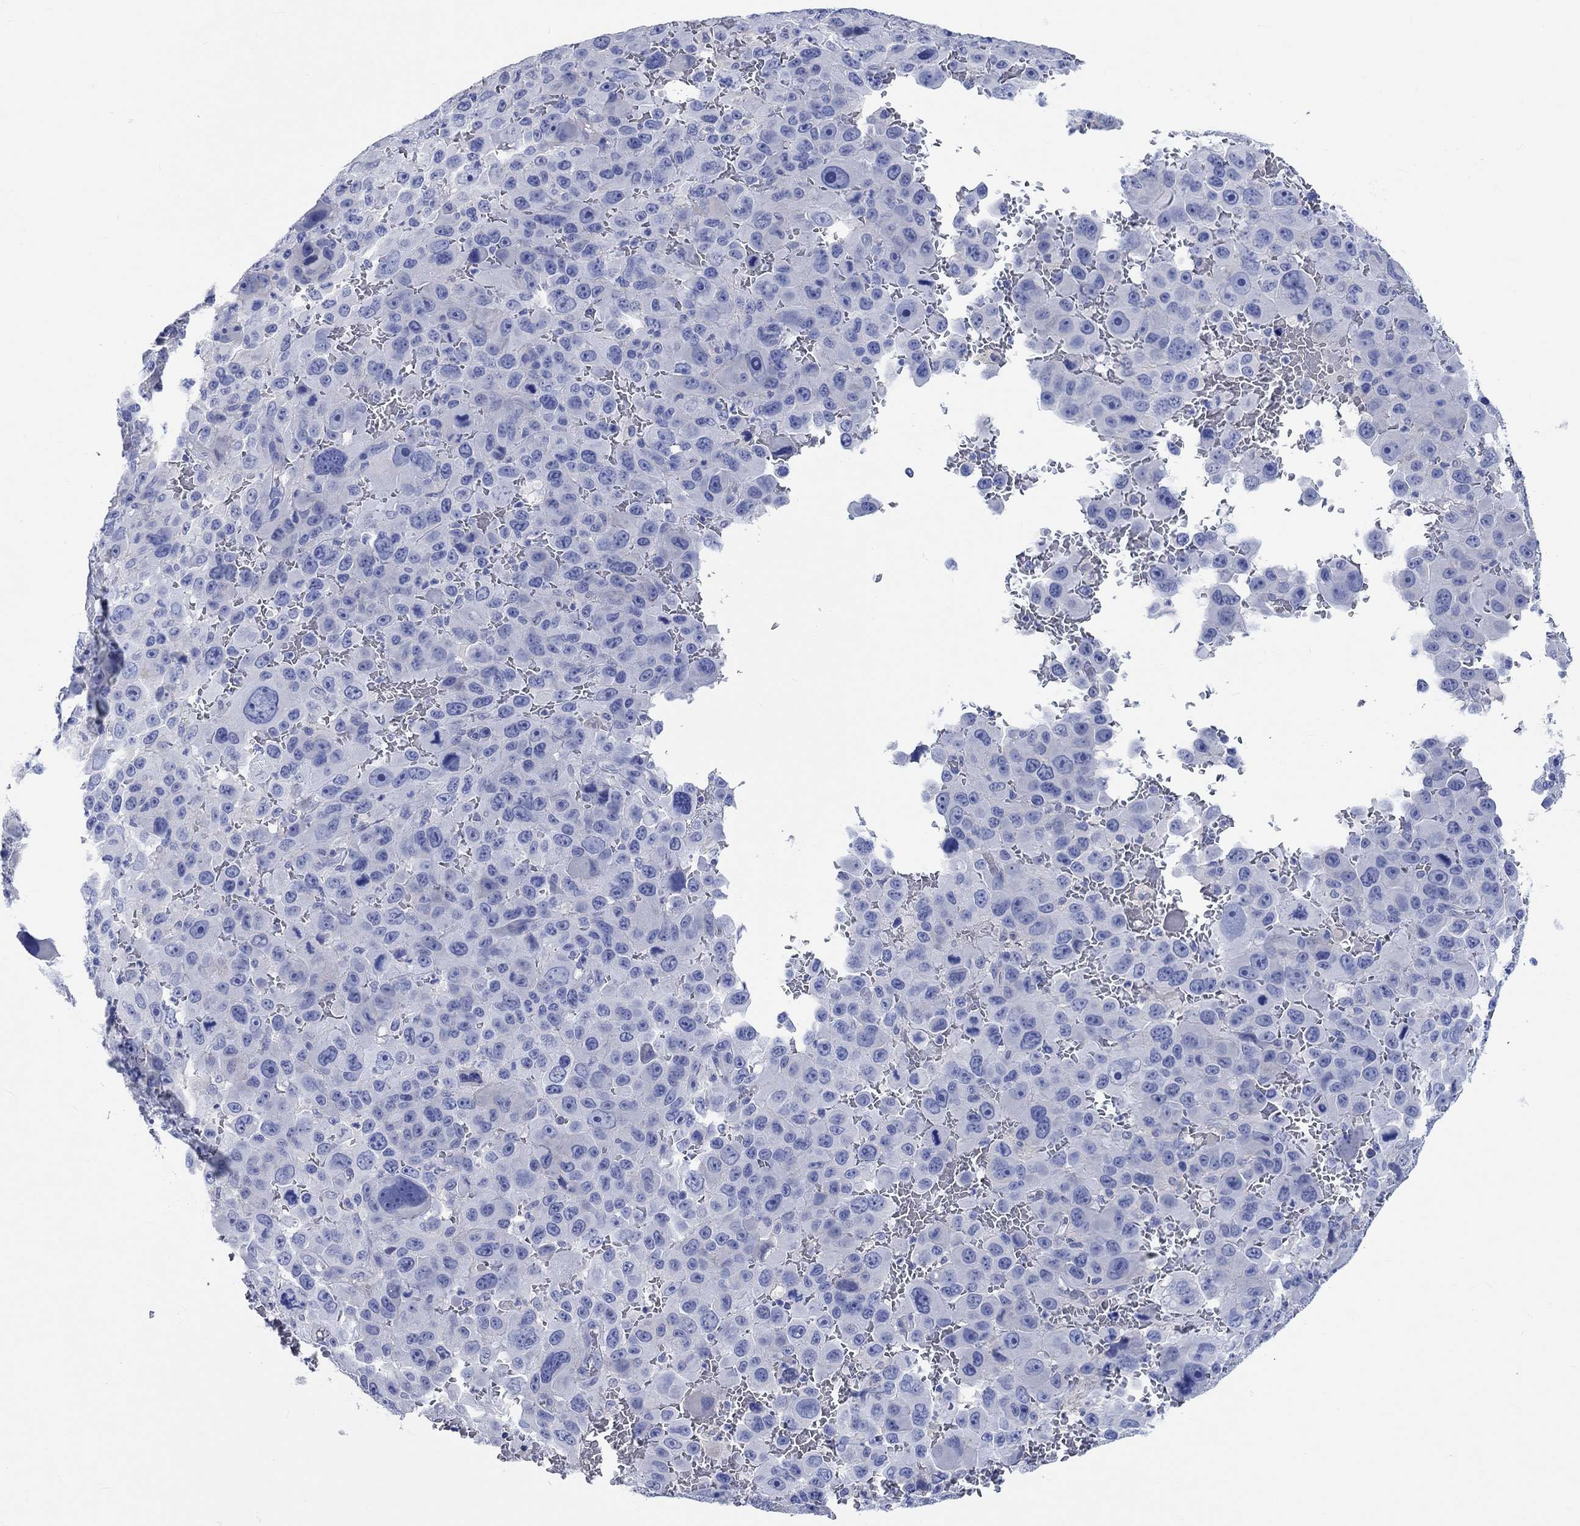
{"staining": {"intensity": "negative", "quantity": "none", "location": "none"}, "tissue": "melanoma", "cell_type": "Tumor cells", "image_type": "cancer", "snomed": [{"axis": "morphology", "description": "Malignant melanoma, NOS"}, {"axis": "topography", "description": "Skin"}], "caption": "This is an immunohistochemistry image of human melanoma. There is no expression in tumor cells.", "gene": "SHISA4", "patient": {"sex": "female", "age": 91}}